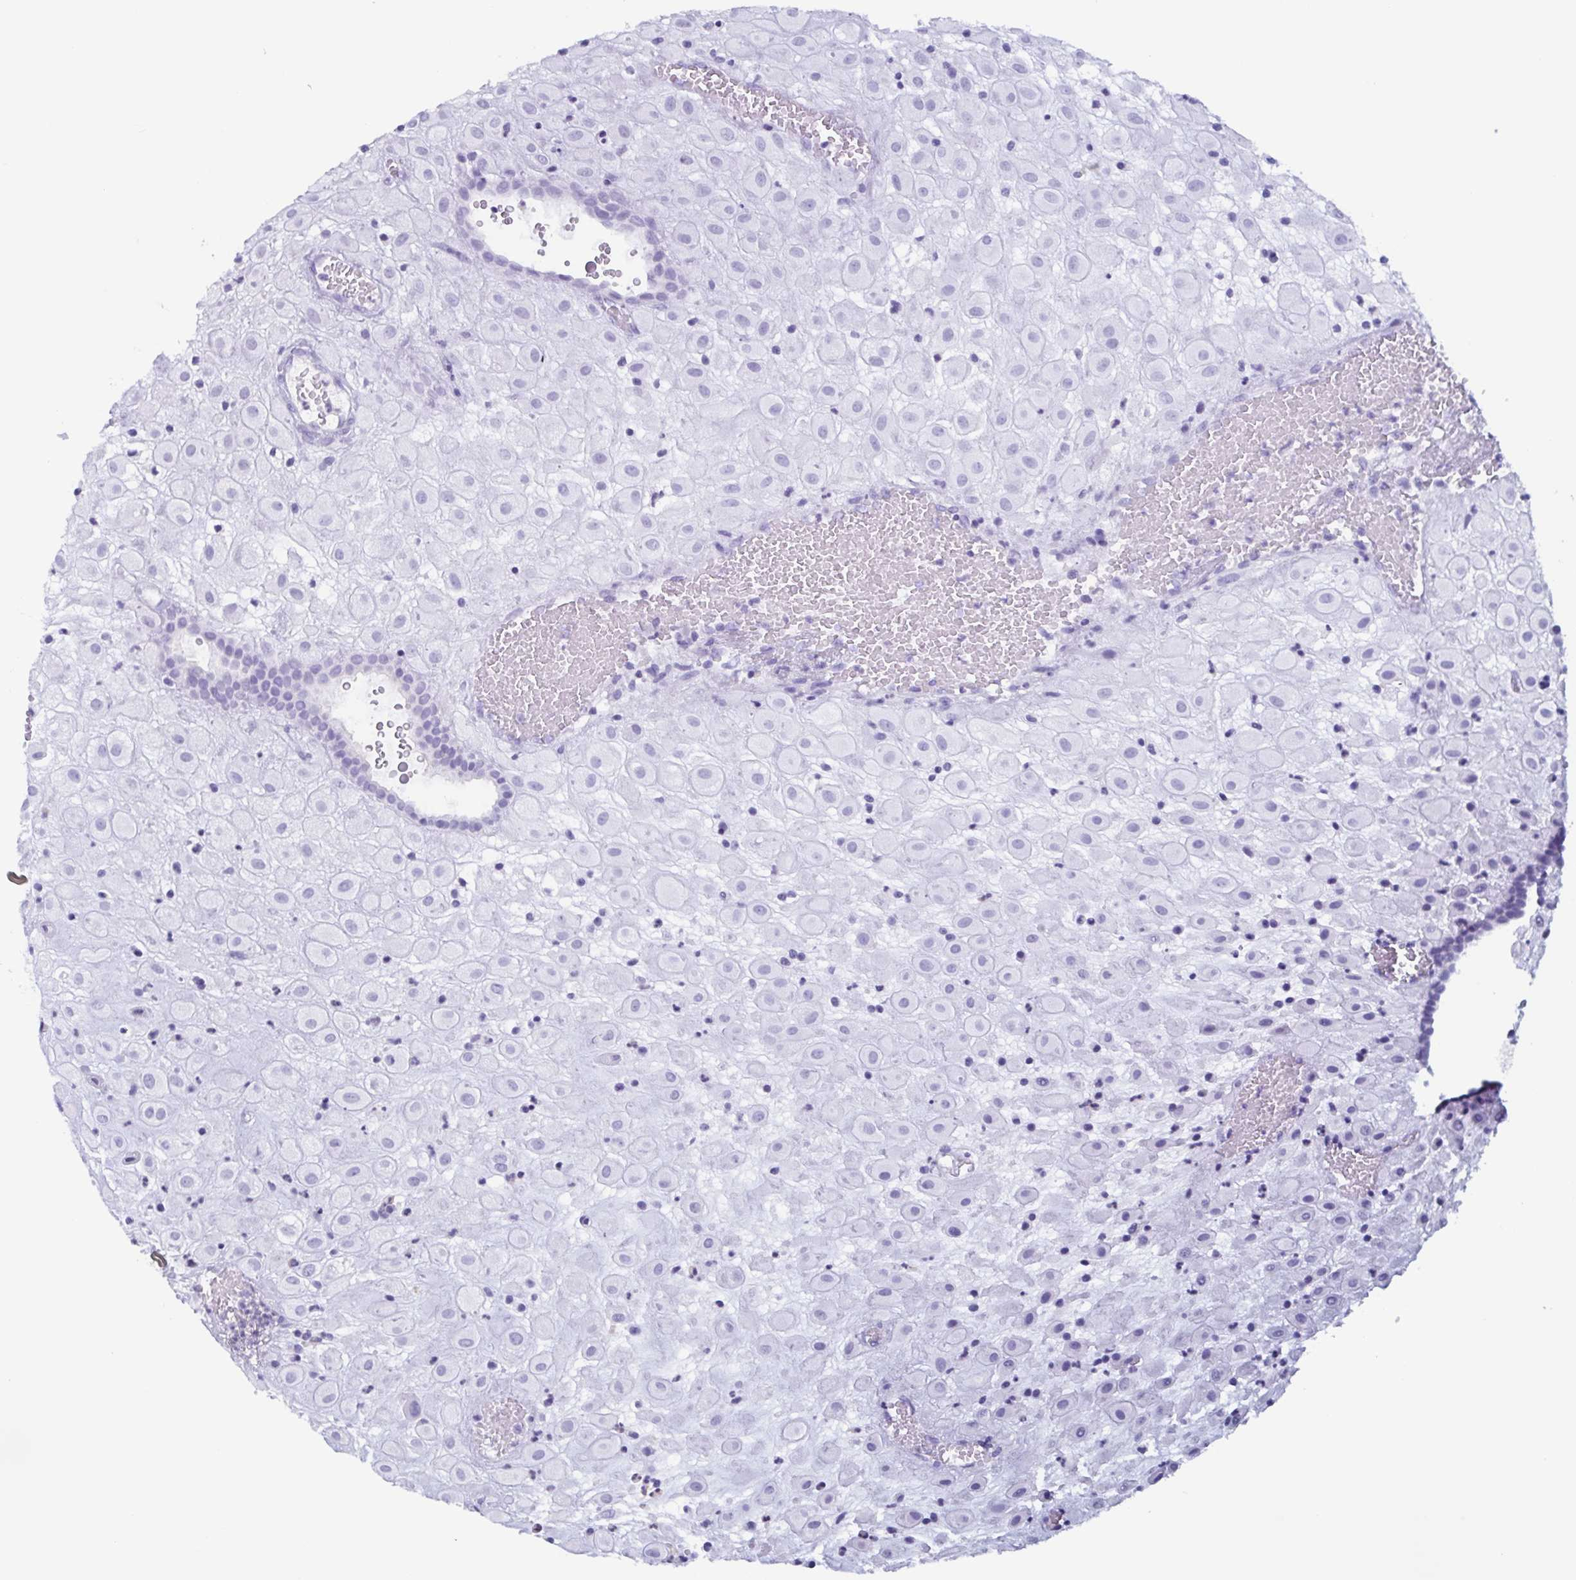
{"staining": {"intensity": "negative", "quantity": "none", "location": "none"}, "tissue": "placenta", "cell_type": "Decidual cells", "image_type": "normal", "snomed": [{"axis": "morphology", "description": "Normal tissue, NOS"}, {"axis": "topography", "description": "Placenta"}], "caption": "This is an IHC image of normal placenta. There is no positivity in decidual cells.", "gene": "BPI", "patient": {"sex": "female", "age": 24}}